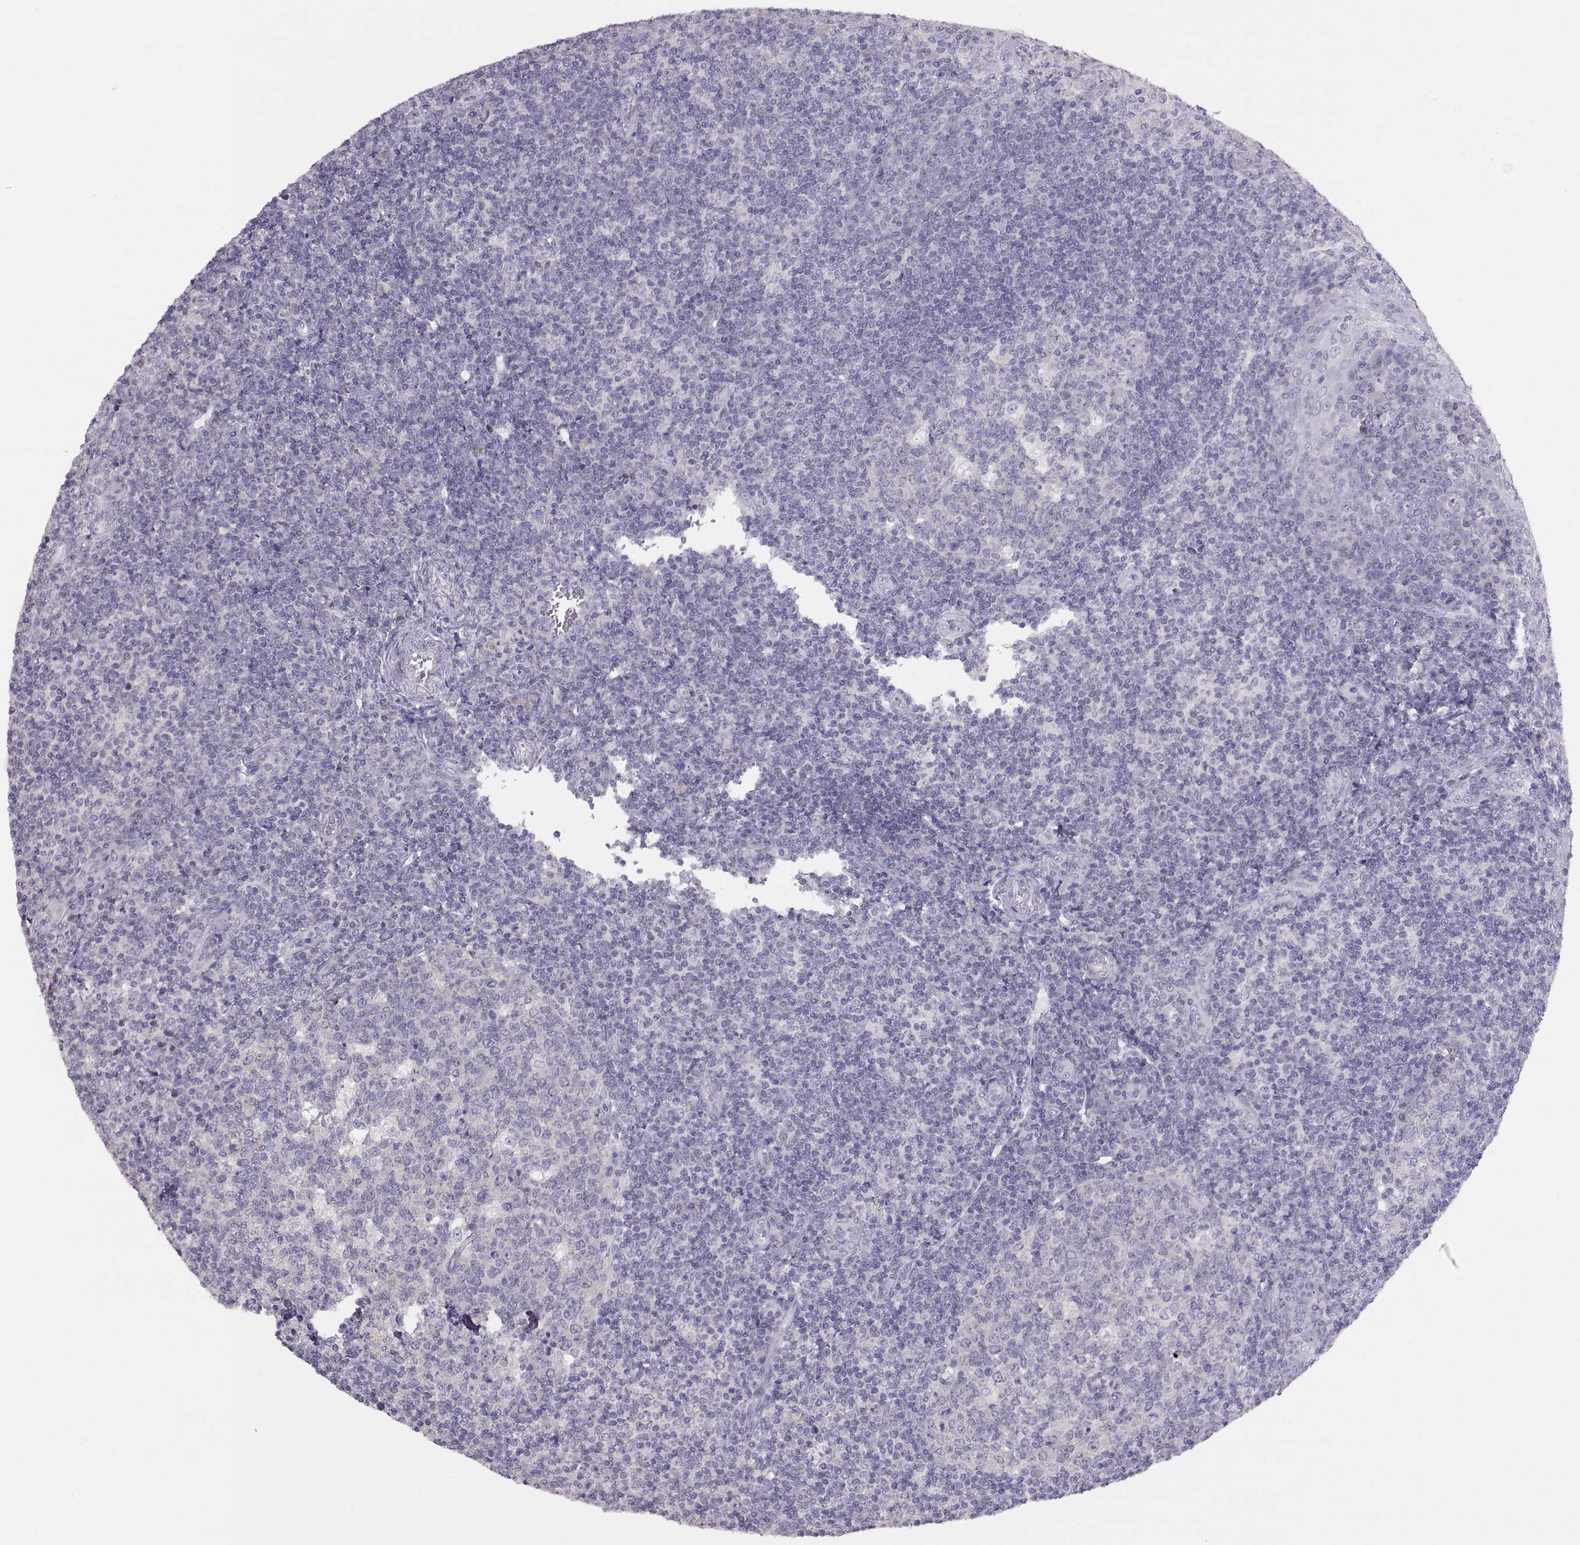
{"staining": {"intensity": "negative", "quantity": "none", "location": "none"}, "tissue": "tonsil", "cell_type": "Germinal center cells", "image_type": "normal", "snomed": [{"axis": "morphology", "description": "Normal tissue, NOS"}, {"axis": "topography", "description": "Tonsil"}], "caption": "IHC micrograph of unremarkable tonsil: human tonsil stained with DAB displays no significant protein expression in germinal center cells.", "gene": "TBX19", "patient": {"sex": "female", "age": 12}}